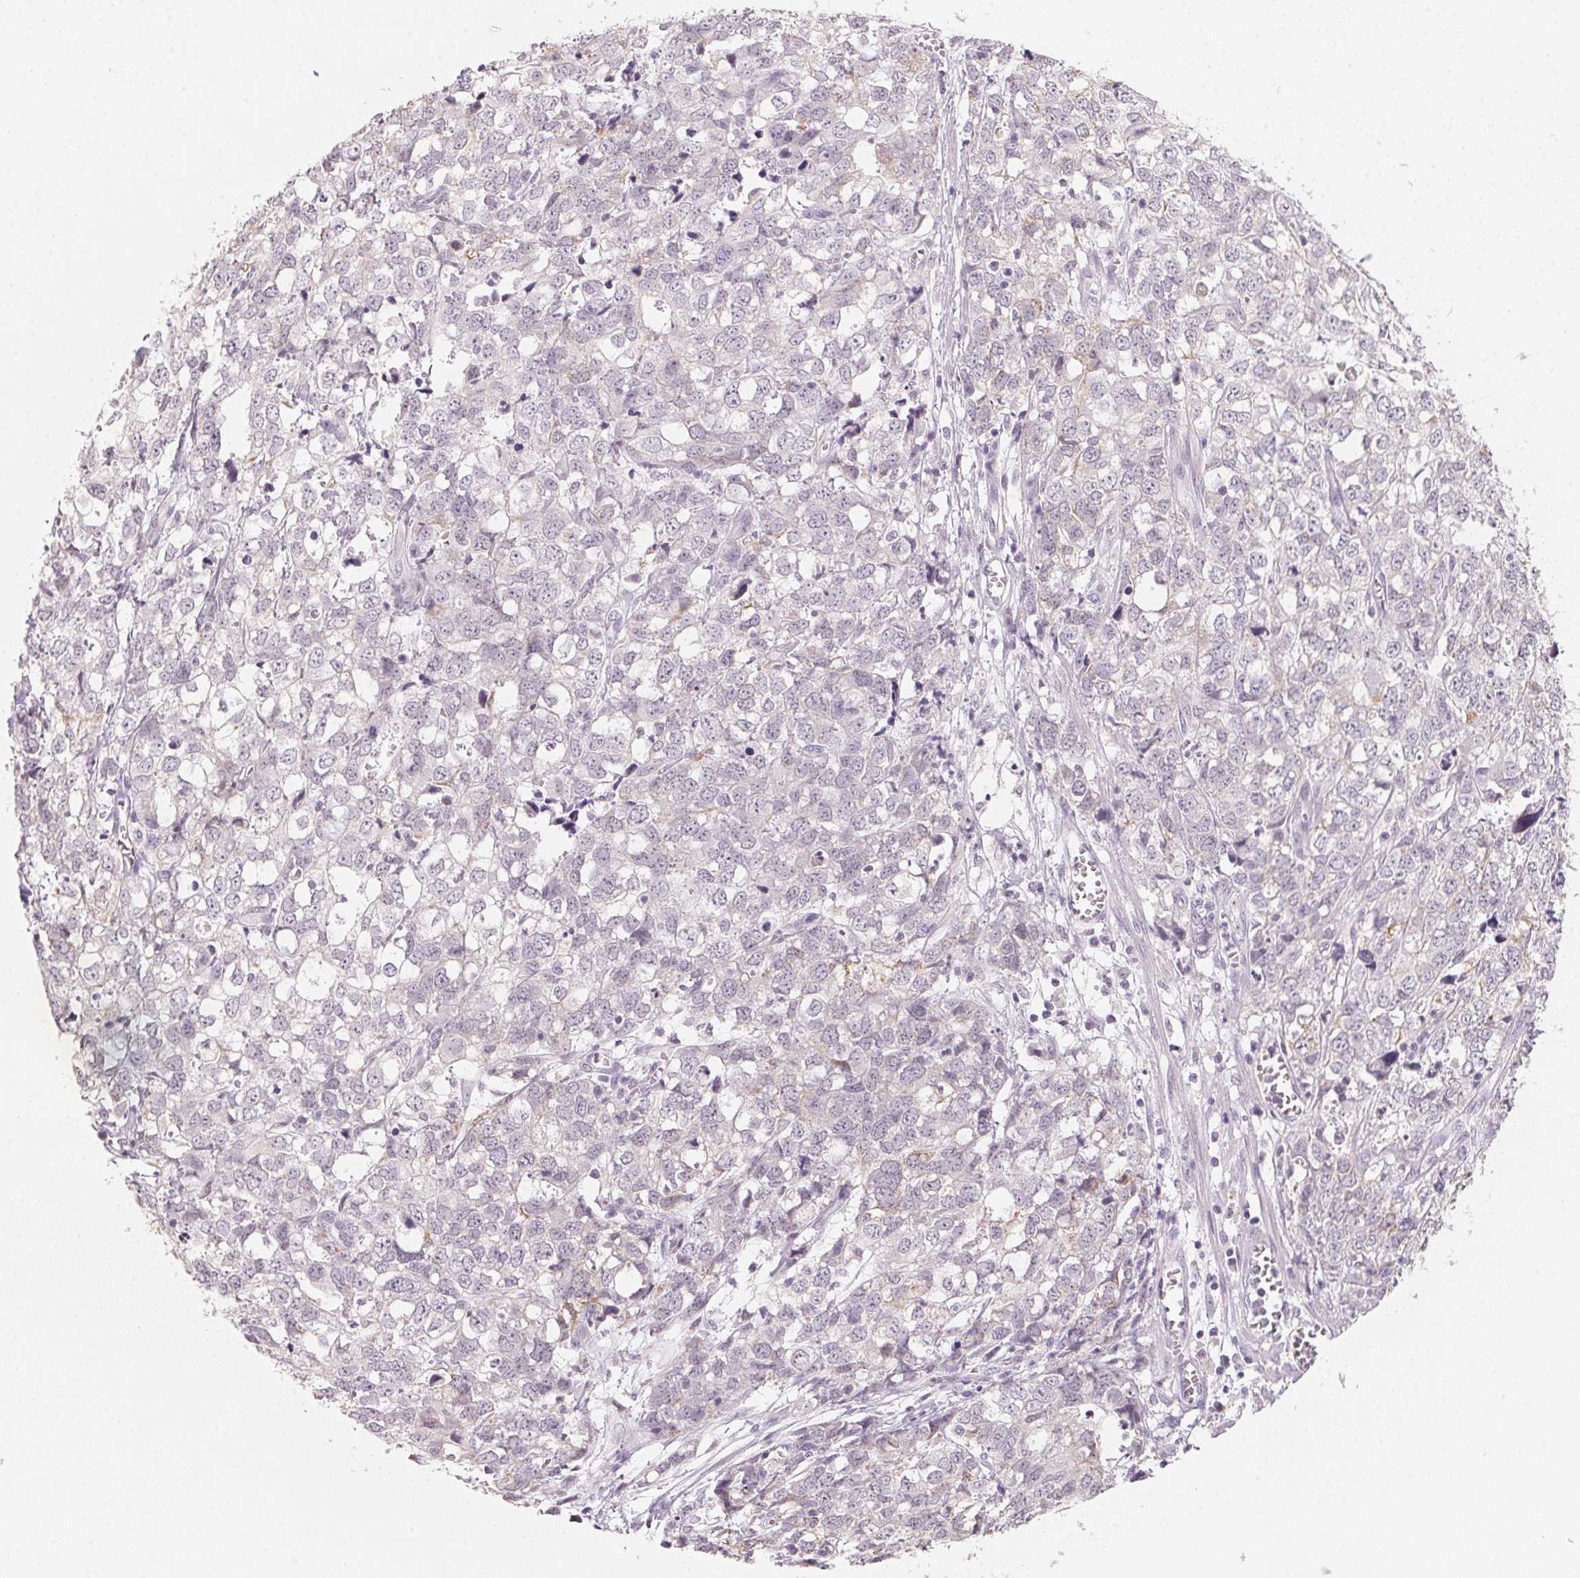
{"staining": {"intensity": "weak", "quantity": "<25%", "location": "cytoplasmic/membranous"}, "tissue": "stomach cancer", "cell_type": "Tumor cells", "image_type": "cancer", "snomed": [{"axis": "morphology", "description": "Adenocarcinoma, NOS"}, {"axis": "topography", "description": "Stomach, upper"}], "caption": "High magnification brightfield microscopy of stomach cancer stained with DAB (brown) and counterstained with hematoxylin (blue): tumor cells show no significant staining.", "gene": "ANKRD31", "patient": {"sex": "male", "age": 81}}